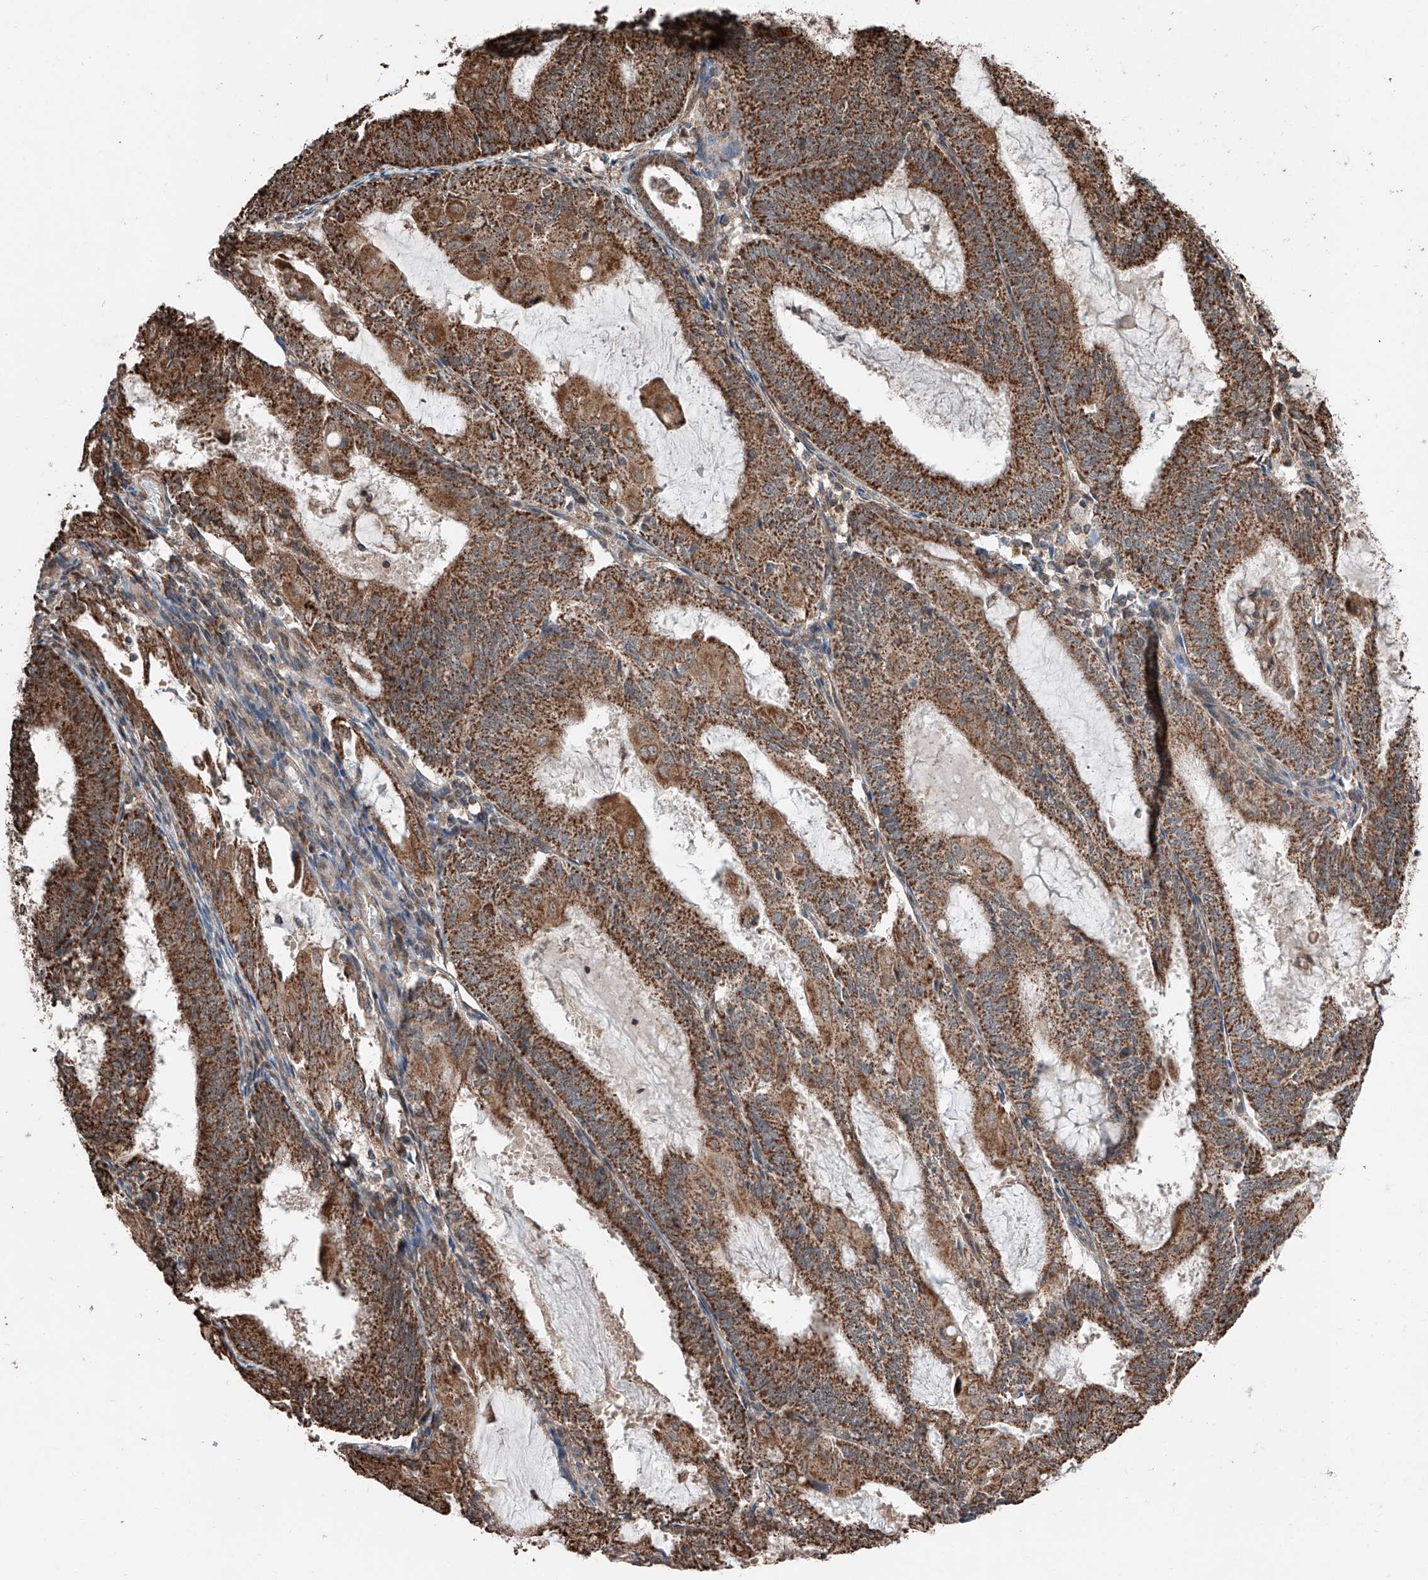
{"staining": {"intensity": "strong", "quantity": ">75%", "location": "cytoplasmic/membranous"}, "tissue": "endometrial cancer", "cell_type": "Tumor cells", "image_type": "cancer", "snomed": [{"axis": "morphology", "description": "Adenocarcinoma, NOS"}, {"axis": "topography", "description": "Endometrium"}], "caption": "IHC (DAB (3,3'-diaminobenzidine)) staining of human adenocarcinoma (endometrial) reveals strong cytoplasmic/membranous protein staining in about >75% of tumor cells.", "gene": "ZNF445", "patient": {"sex": "female", "age": 81}}